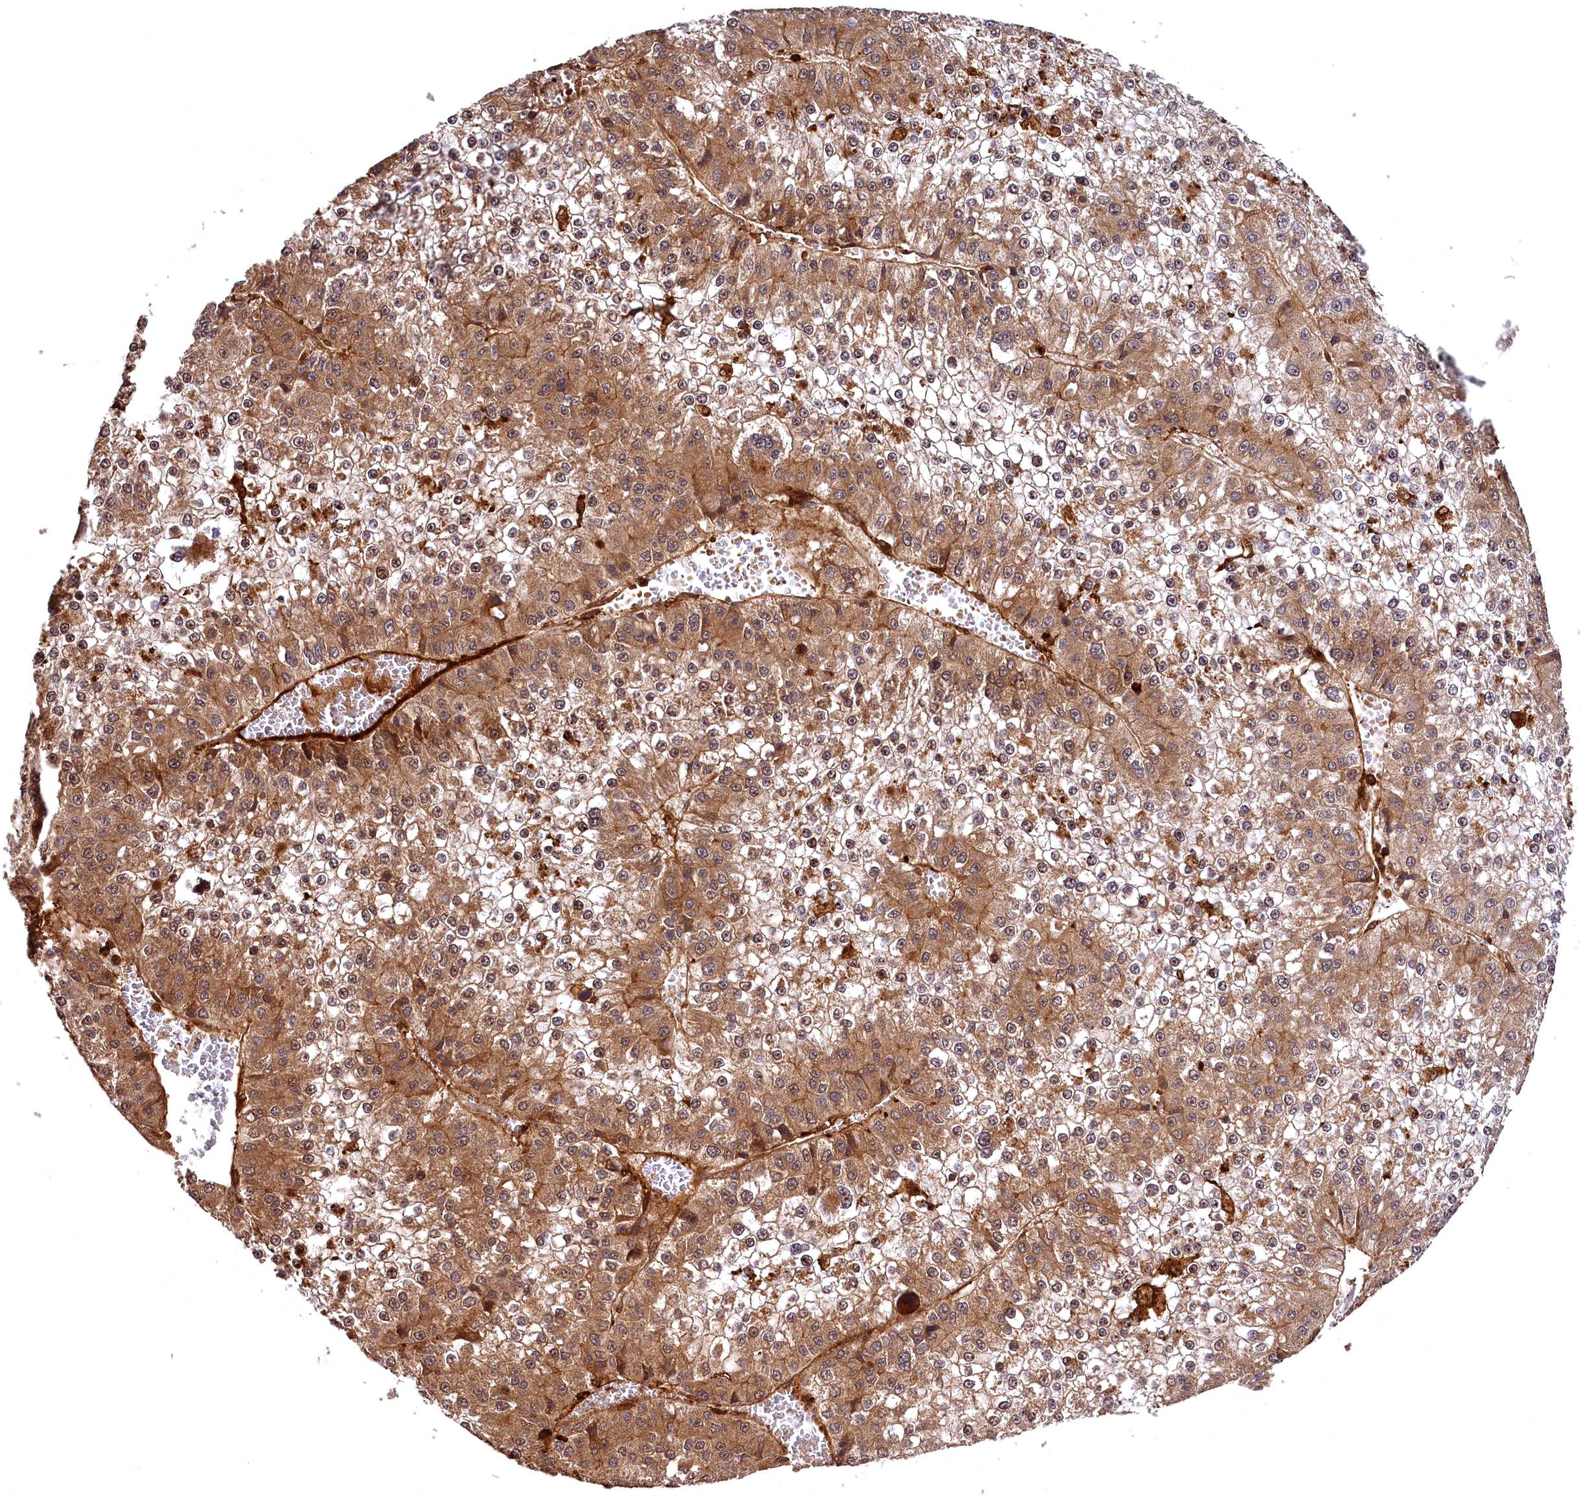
{"staining": {"intensity": "moderate", "quantity": "25%-75%", "location": "cytoplasmic/membranous"}, "tissue": "liver cancer", "cell_type": "Tumor cells", "image_type": "cancer", "snomed": [{"axis": "morphology", "description": "Carcinoma, Hepatocellular, NOS"}, {"axis": "topography", "description": "Liver"}], "caption": "The histopathology image displays immunohistochemical staining of liver hepatocellular carcinoma. There is moderate cytoplasmic/membranous positivity is present in about 25%-75% of tumor cells.", "gene": "STUB1", "patient": {"sex": "female", "age": 73}}